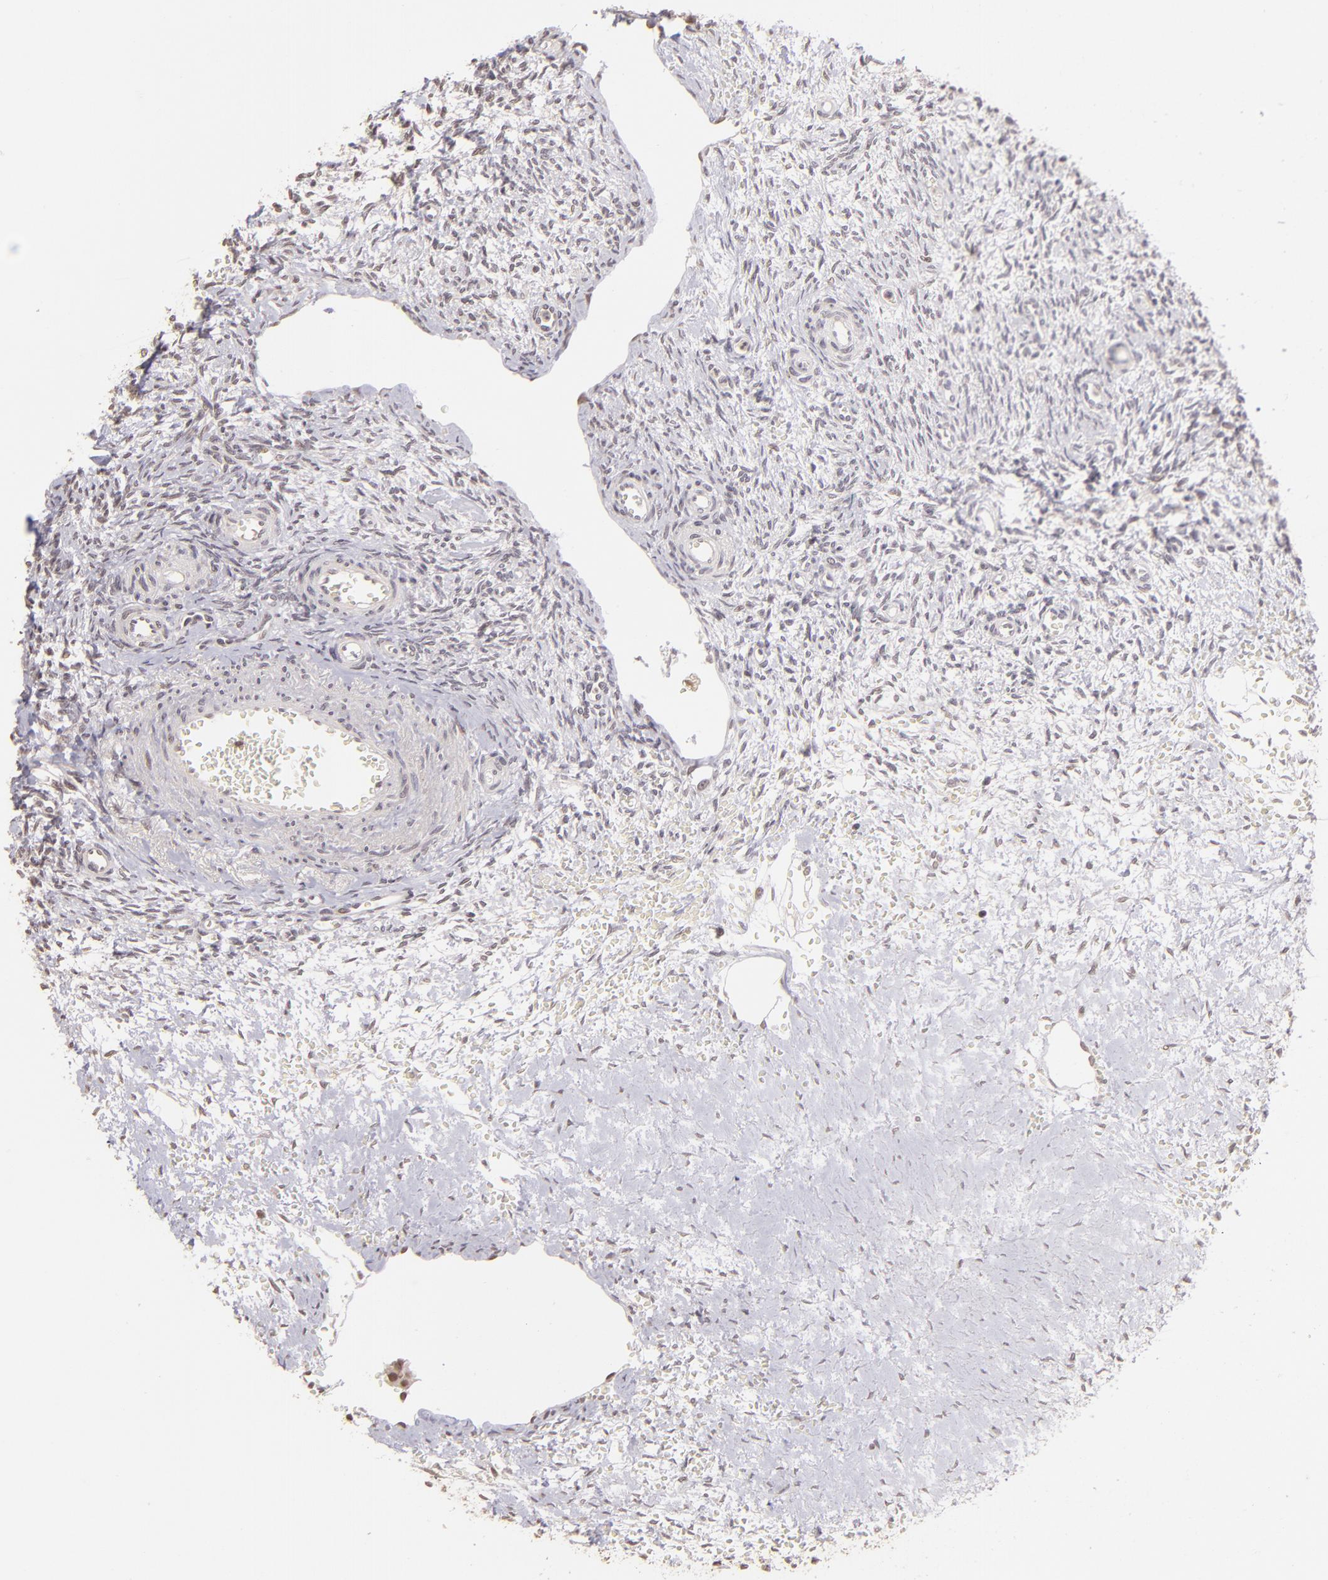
{"staining": {"intensity": "negative", "quantity": "none", "location": "none"}, "tissue": "ovary", "cell_type": "Follicle cells", "image_type": "normal", "snomed": [{"axis": "morphology", "description": "Normal tissue, NOS"}, {"axis": "topography", "description": "Ovary"}], "caption": "Ovary was stained to show a protein in brown. There is no significant staining in follicle cells. (DAB (3,3'-diaminobenzidine) immunohistochemistry, high magnification).", "gene": "RARB", "patient": {"sex": "female", "age": 39}}